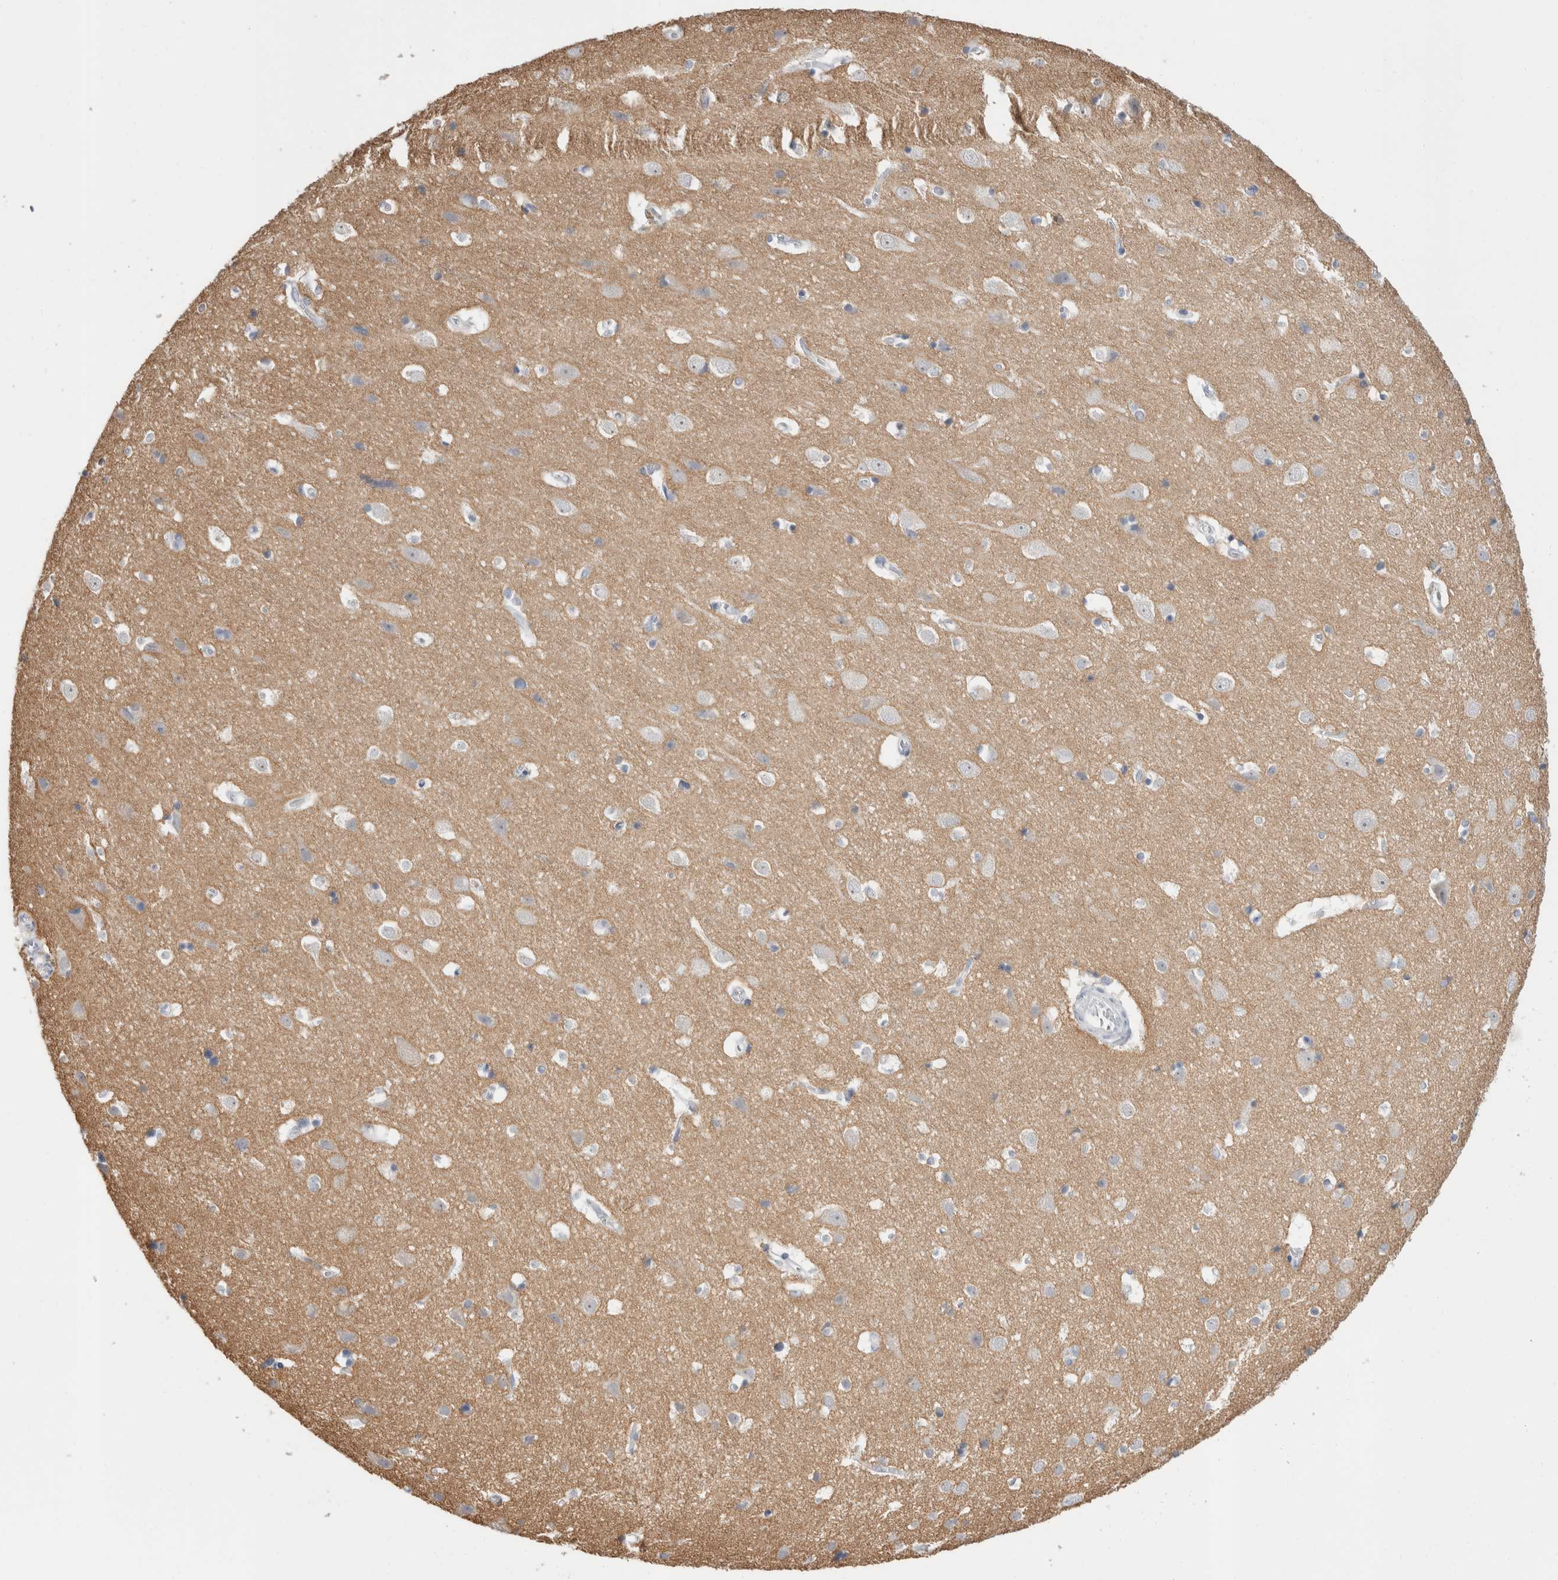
{"staining": {"intensity": "negative", "quantity": "none", "location": "none"}, "tissue": "cerebral cortex", "cell_type": "Endothelial cells", "image_type": "normal", "snomed": [{"axis": "morphology", "description": "Normal tissue, NOS"}, {"axis": "topography", "description": "Cerebral cortex"}], "caption": "High power microscopy image of an immunohistochemistry (IHC) micrograph of normal cerebral cortex, revealing no significant staining in endothelial cells.", "gene": "CADM3", "patient": {"sex": "male", "age": 54}}